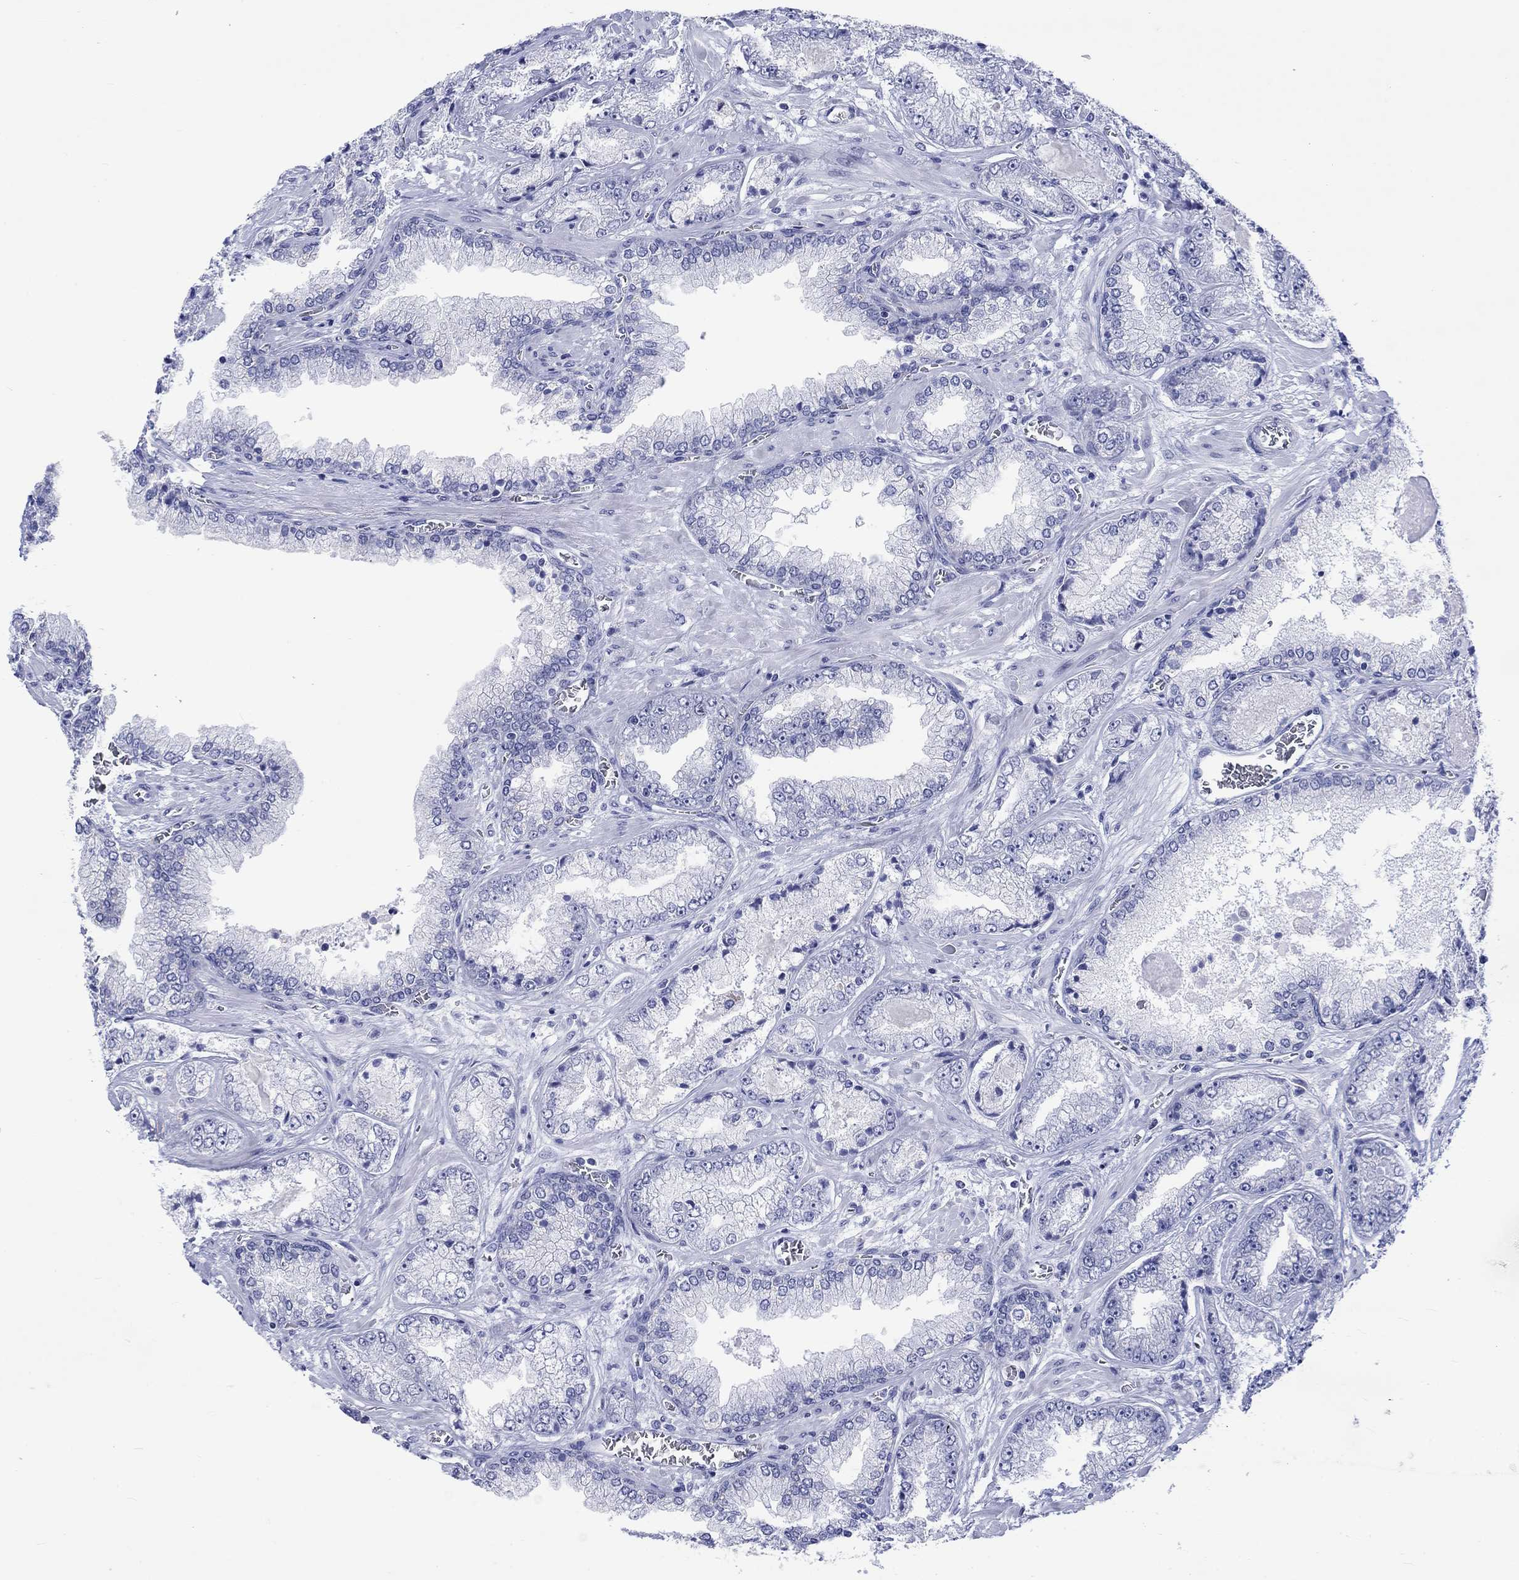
{"staining": {"intensity": "negative", "quantity": "none", "location": "none"}, "tissue": "prostate cancer", "cell_type": "Tumor cells", "image_type": "cancer", "snomed": [{"axis": "morphology", "description": "Adenocarcinoma, Low grade"}, {"axis": "topography", "description": "Prostate"}], "caption": "Human prostate adenocarcinoma (low-grade) stained for a protein using immunohistochemistry reveals no positivity in tumor cells.", "gene": "CDCA2", "patient": {"sex": "male", "age": 57}}